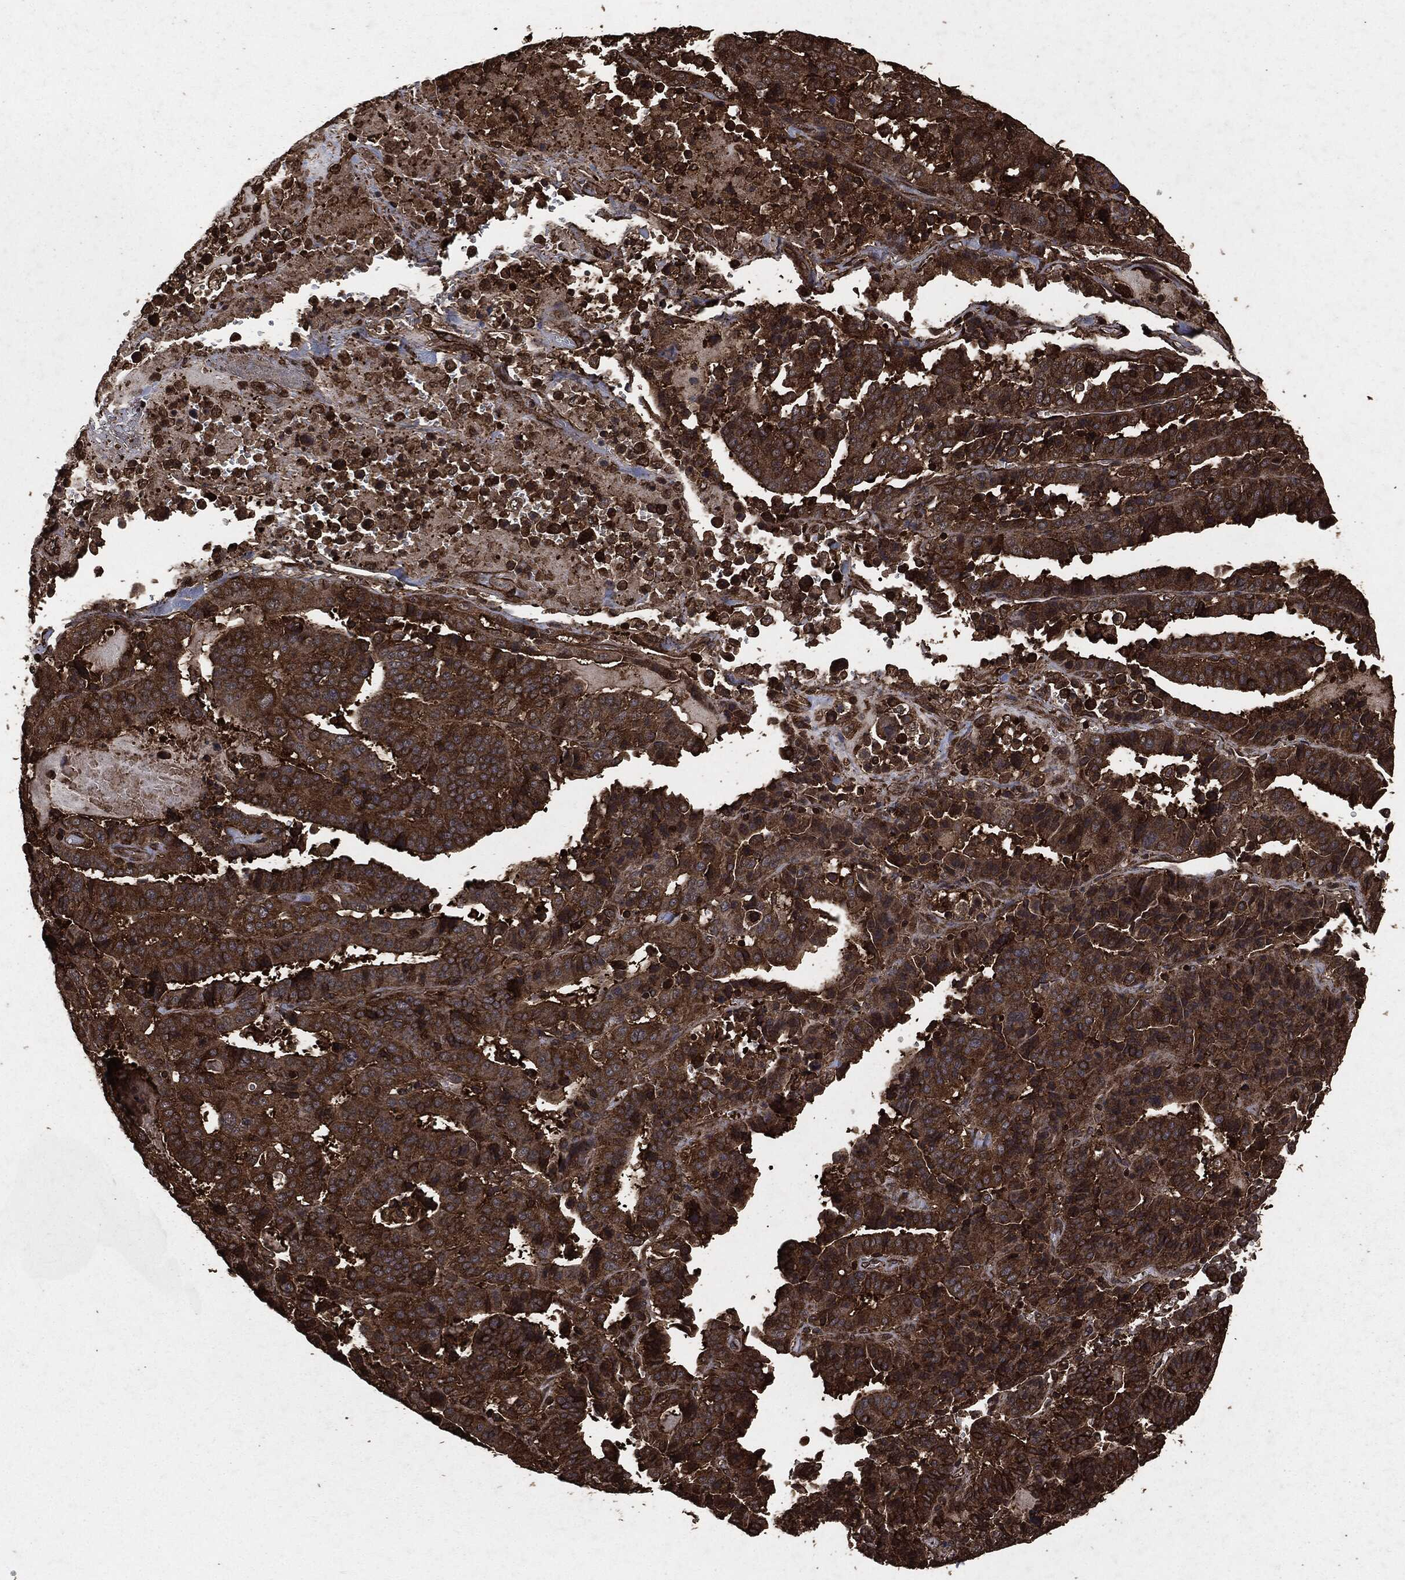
{"staining": {"intensity": "strong", "quantity": "25%-75%", "location": "cytoplasmic/membranous"}, "tissue": "stomach cancer", "cell_type": "Tumor cells", "image_type": "cancer", "snomed": [{"axis": "morphology", "description": "Adenocarcinoma, NOS"}, {"axis": "topography", "description": "Stomach"}], "caption": "DAB (3,3'-diaminobenzidine) immunohistochemical staining of human stomach cancer exhibits strong cytoplasmic/membranous protein expression in approximately 25%-75% of tumor cells.", "gene": "HRAS", "patient": {"sex": "male", "age": 48}}